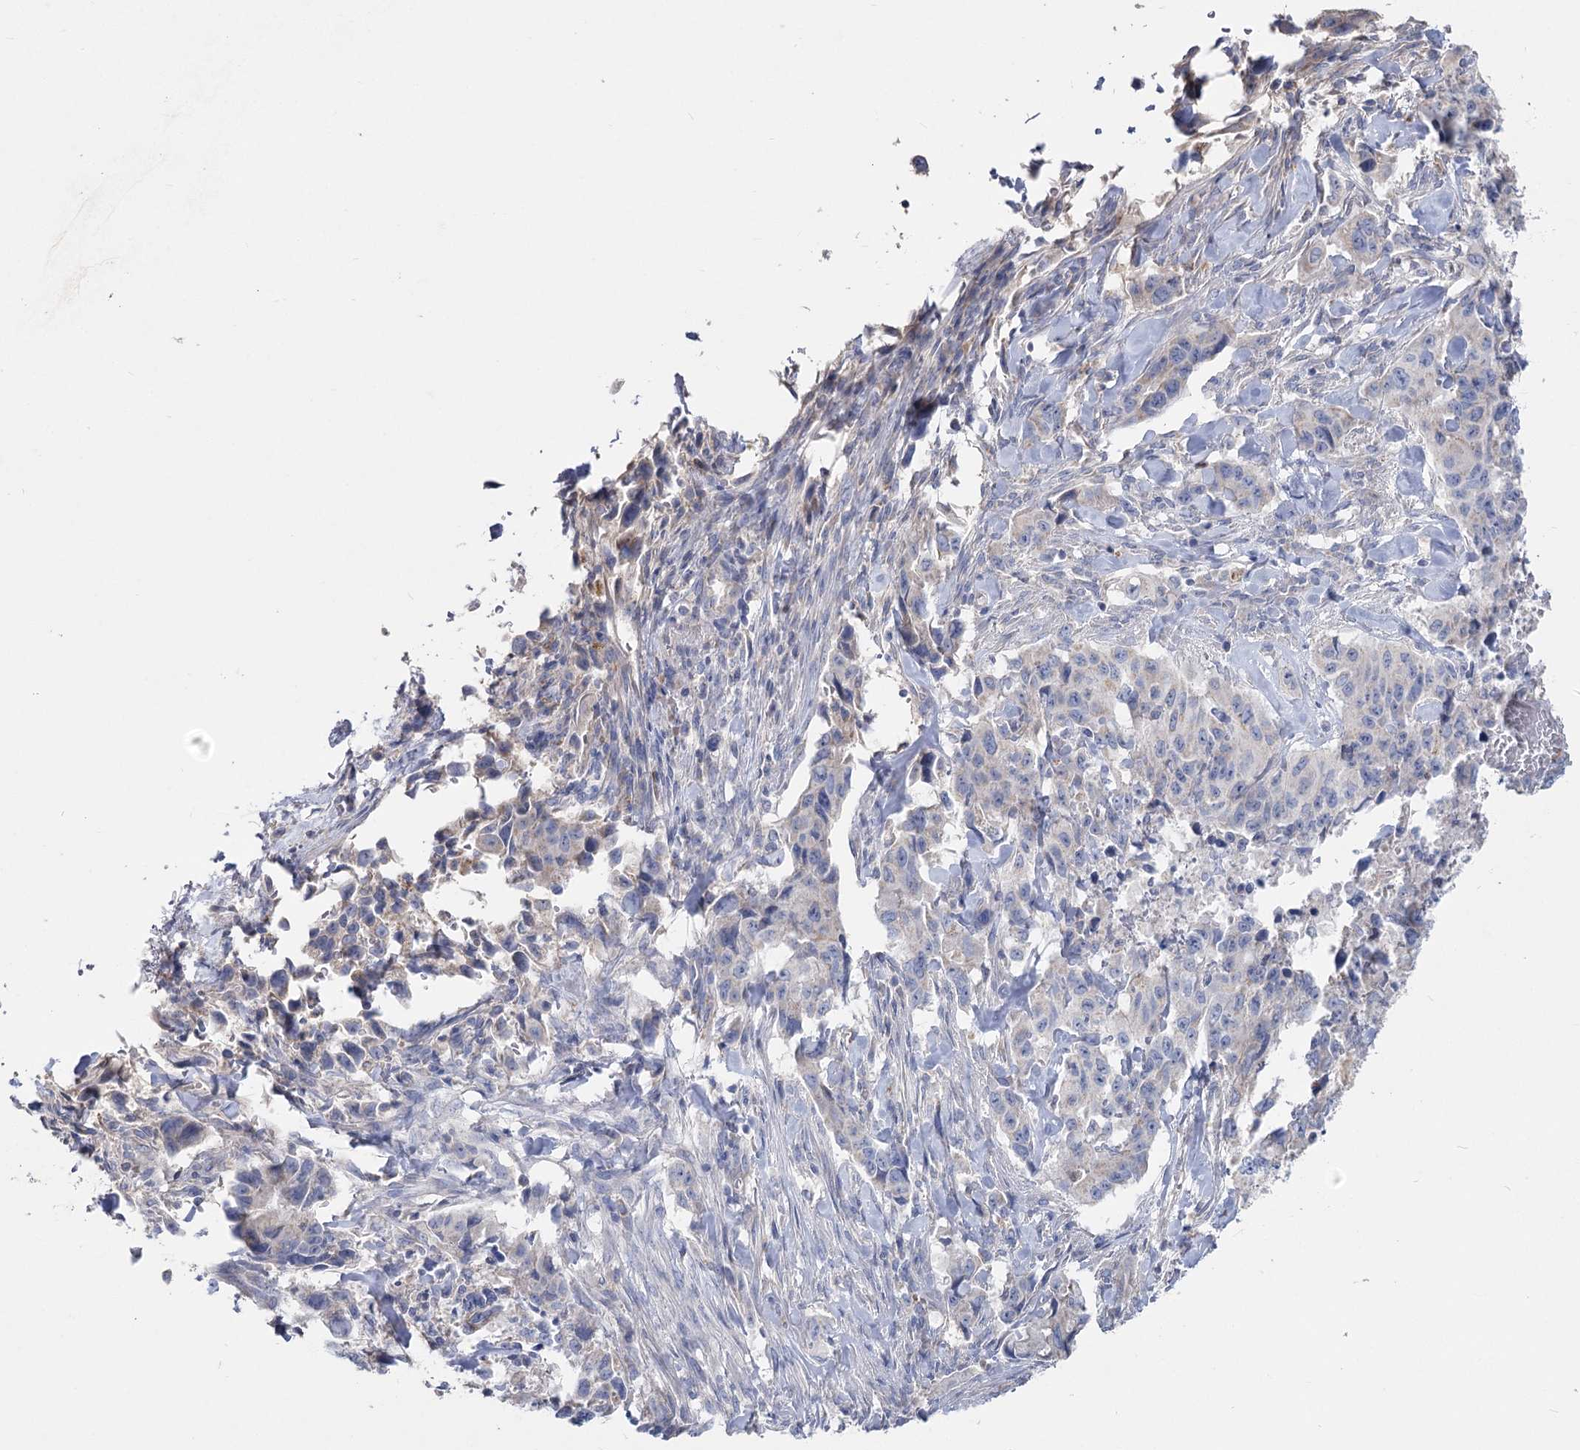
{"staining": {"intensity": "negative", "quantity": "none", "location": "none"}, "tissue": "lung cancer", "cell_type": "Tumor cells", "image_type": "cancer", "snomed": [{"axis": "morphology", "description": "Adenocarcinoma, NOS"}, {"axis": "topography", "description": "Lung"}], "caption": "Immunohistochemical staining of lung cancer (adenocarcinoma) exhibits no significant expression in tumor cells. (Brightfield microscopy of DAB (3,3'-diaminobenzidine) immunohistochemistry at high magnification).", "gene": "TMEM187", "patient": {"sex": "female", "age": 51}}